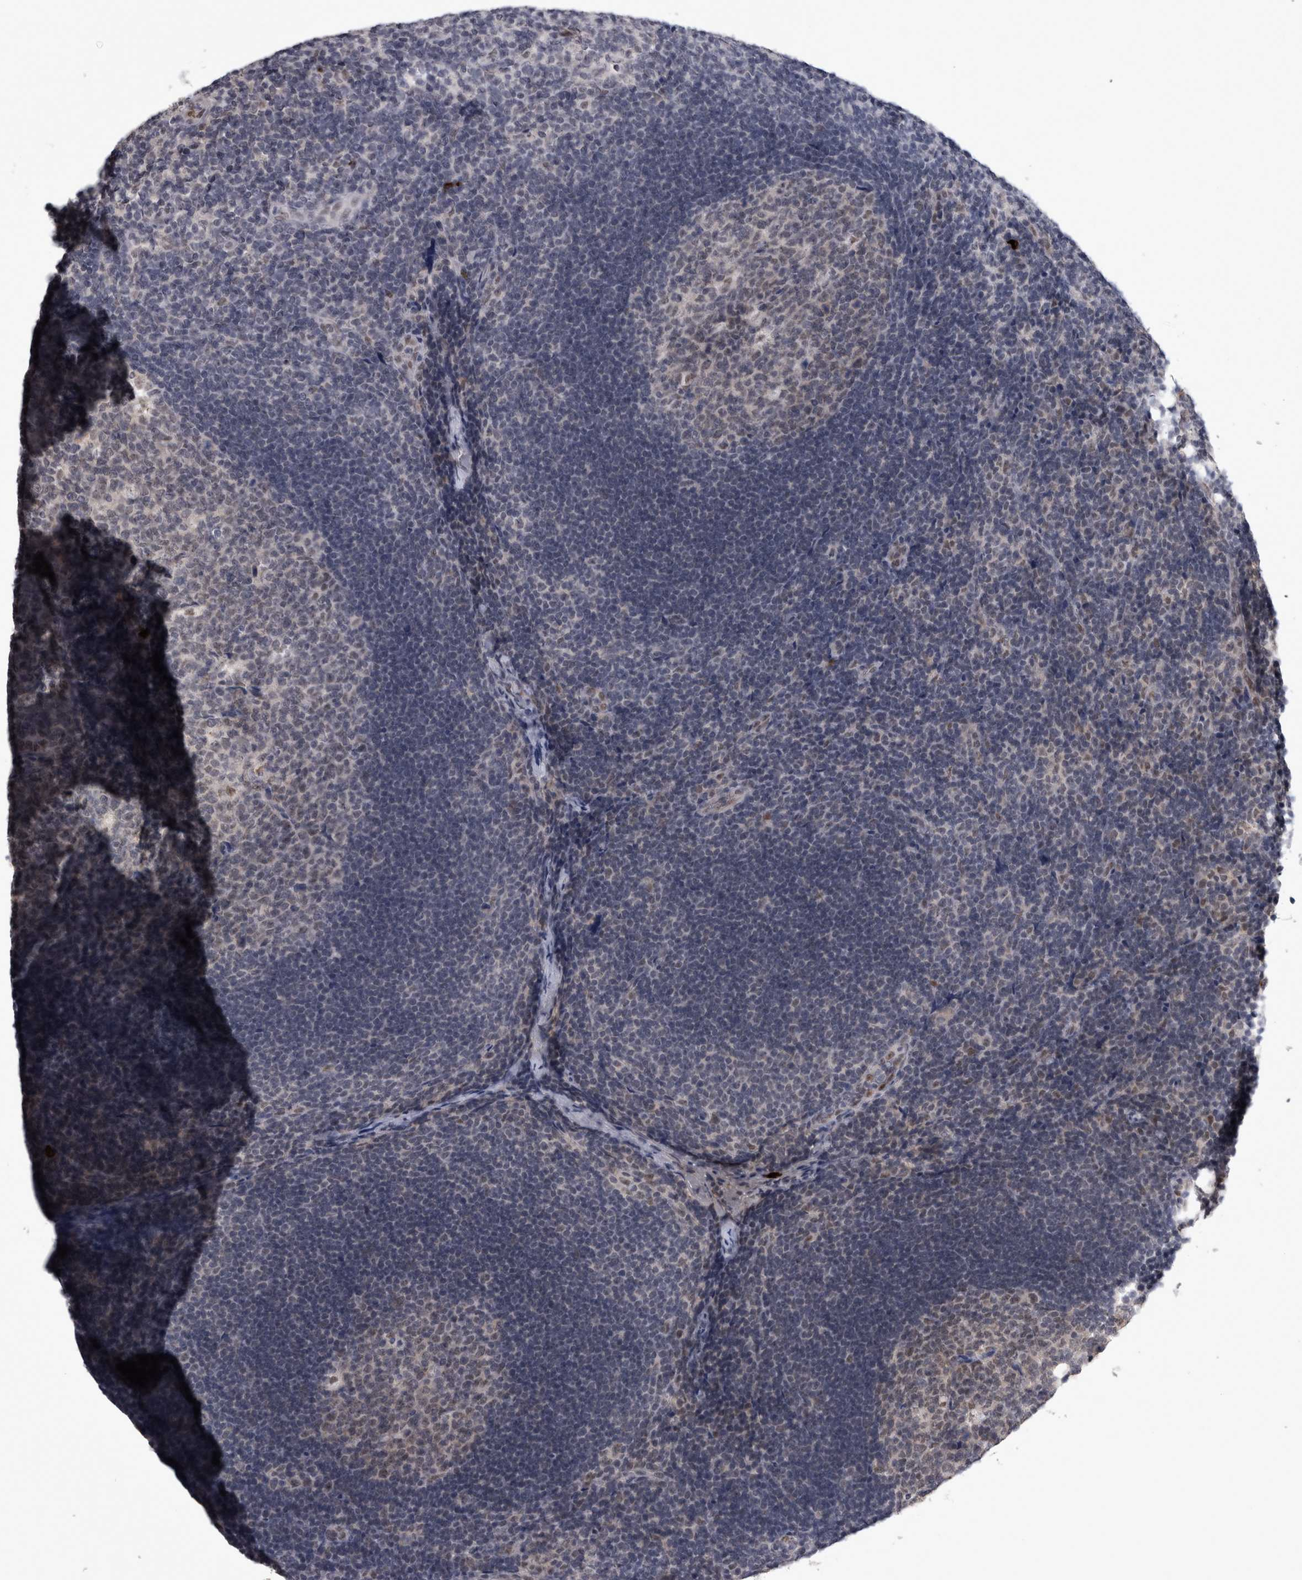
{"staining": {"intensity": "weak", "quantity": "<25%", "location": "nuclear"}, "tissue": "lymph node", "cell_type": "Germinal center cells", "image_type": "normal", "snomed": [{"axis": "morphology", "description": "Normal tissue, NOS"}, {"axis": "topography", "description": "Lymph node"}], "caption": "Germinal center cells show no significant protein positivity in unremarkable lymph node. Nuclei are stained in blue.", "gene": "PEBP4", "patient": {"sex": "female", "age": 22}}